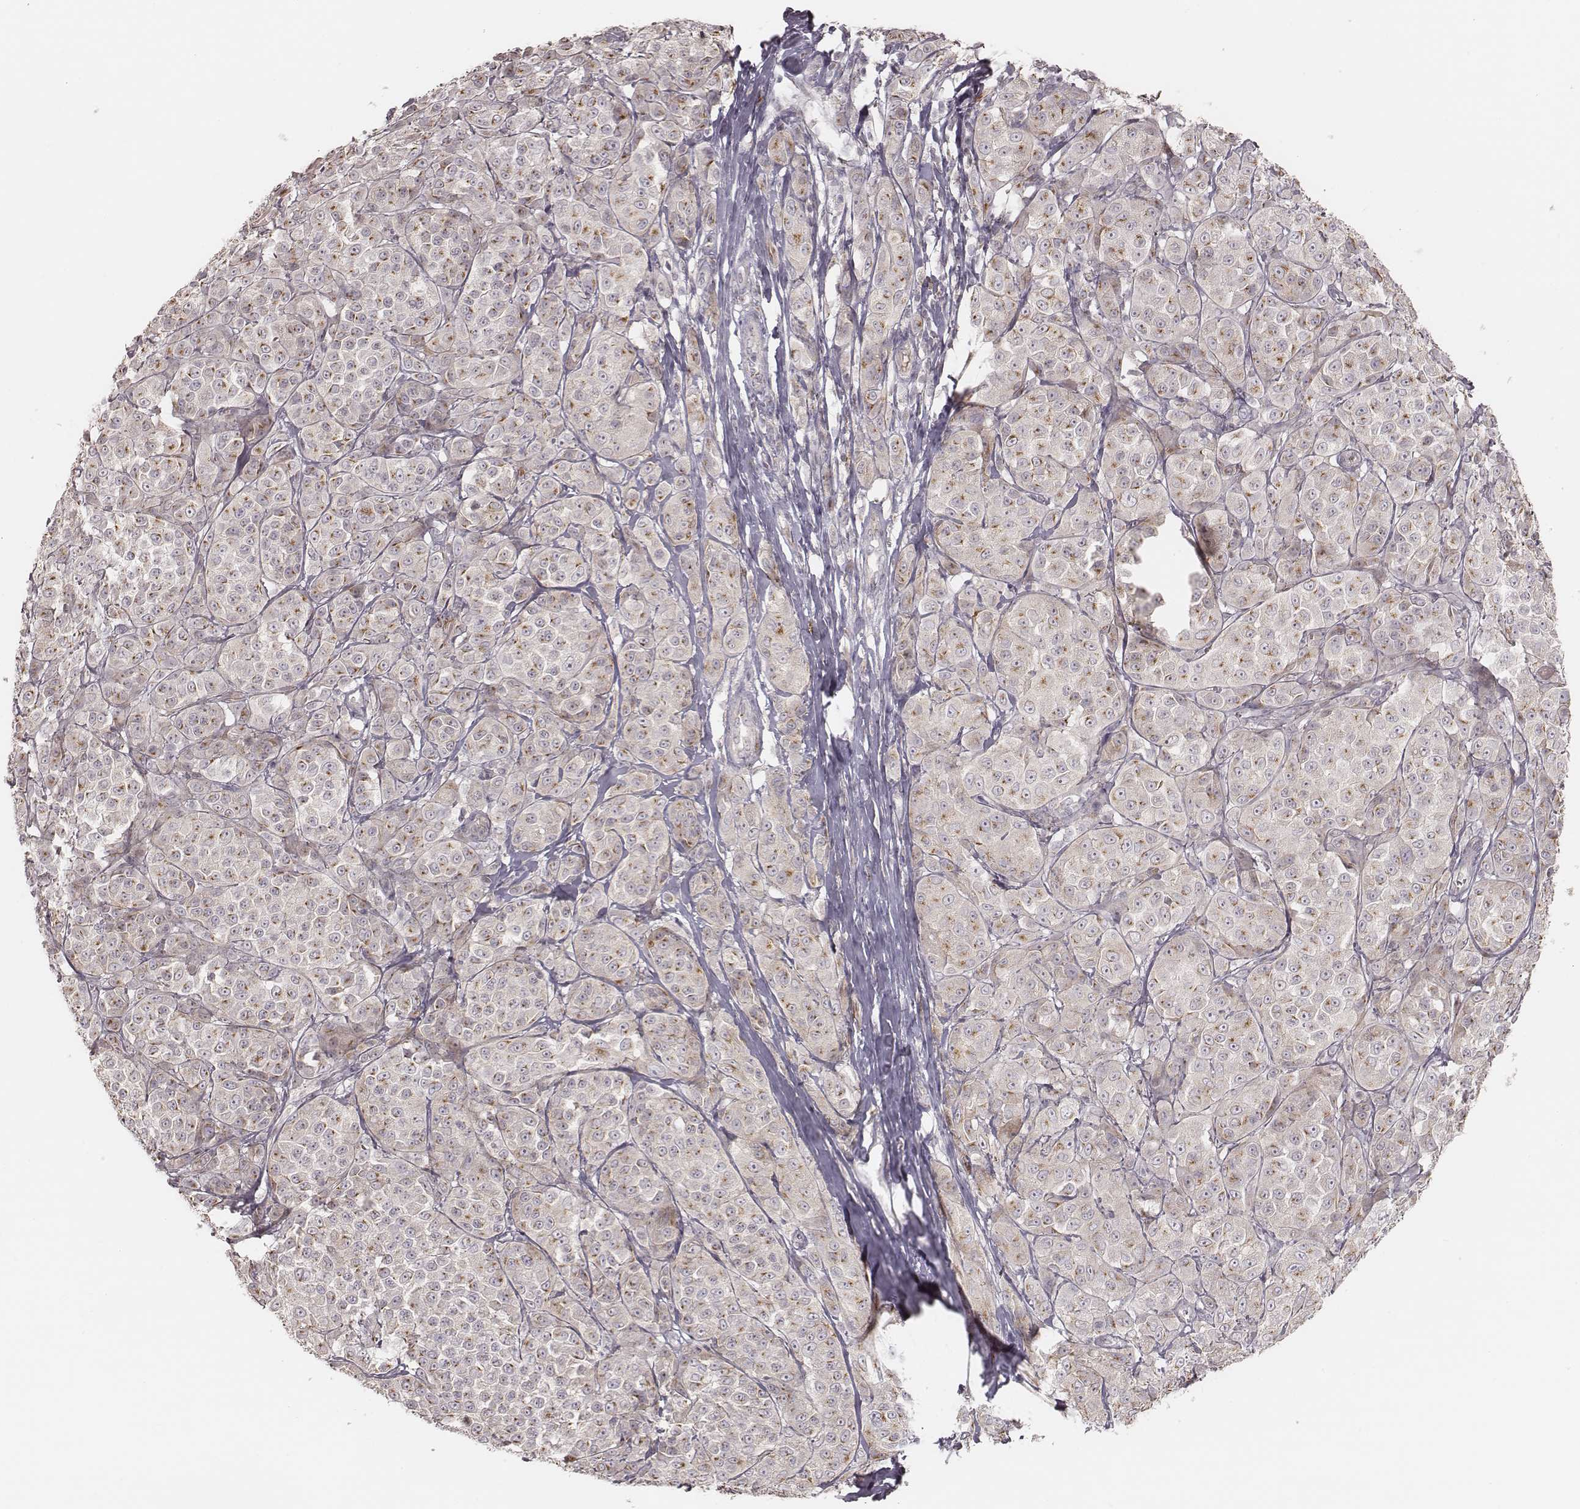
{"staining": {"intensity": "moderate", "quantity": ">75%", "location": "cytoplasmic/membranous"}, "tissue": "melanoma", "cell_type": "Tumor cells", "image_type": "cancer", "snomed": [{"axis": "morphology", "description": "Malignant melanoma, NOS"}, {"axis": "topography", "description": "Skin"}], "caption": "Protein expression analysis of malignant melanoma demonstrates moderate cytoplasmic/membranous positivity in approximately >75% of tumor cells.", "gene": "ABCA7", "patient": {"sex": "male", "age": 89}}